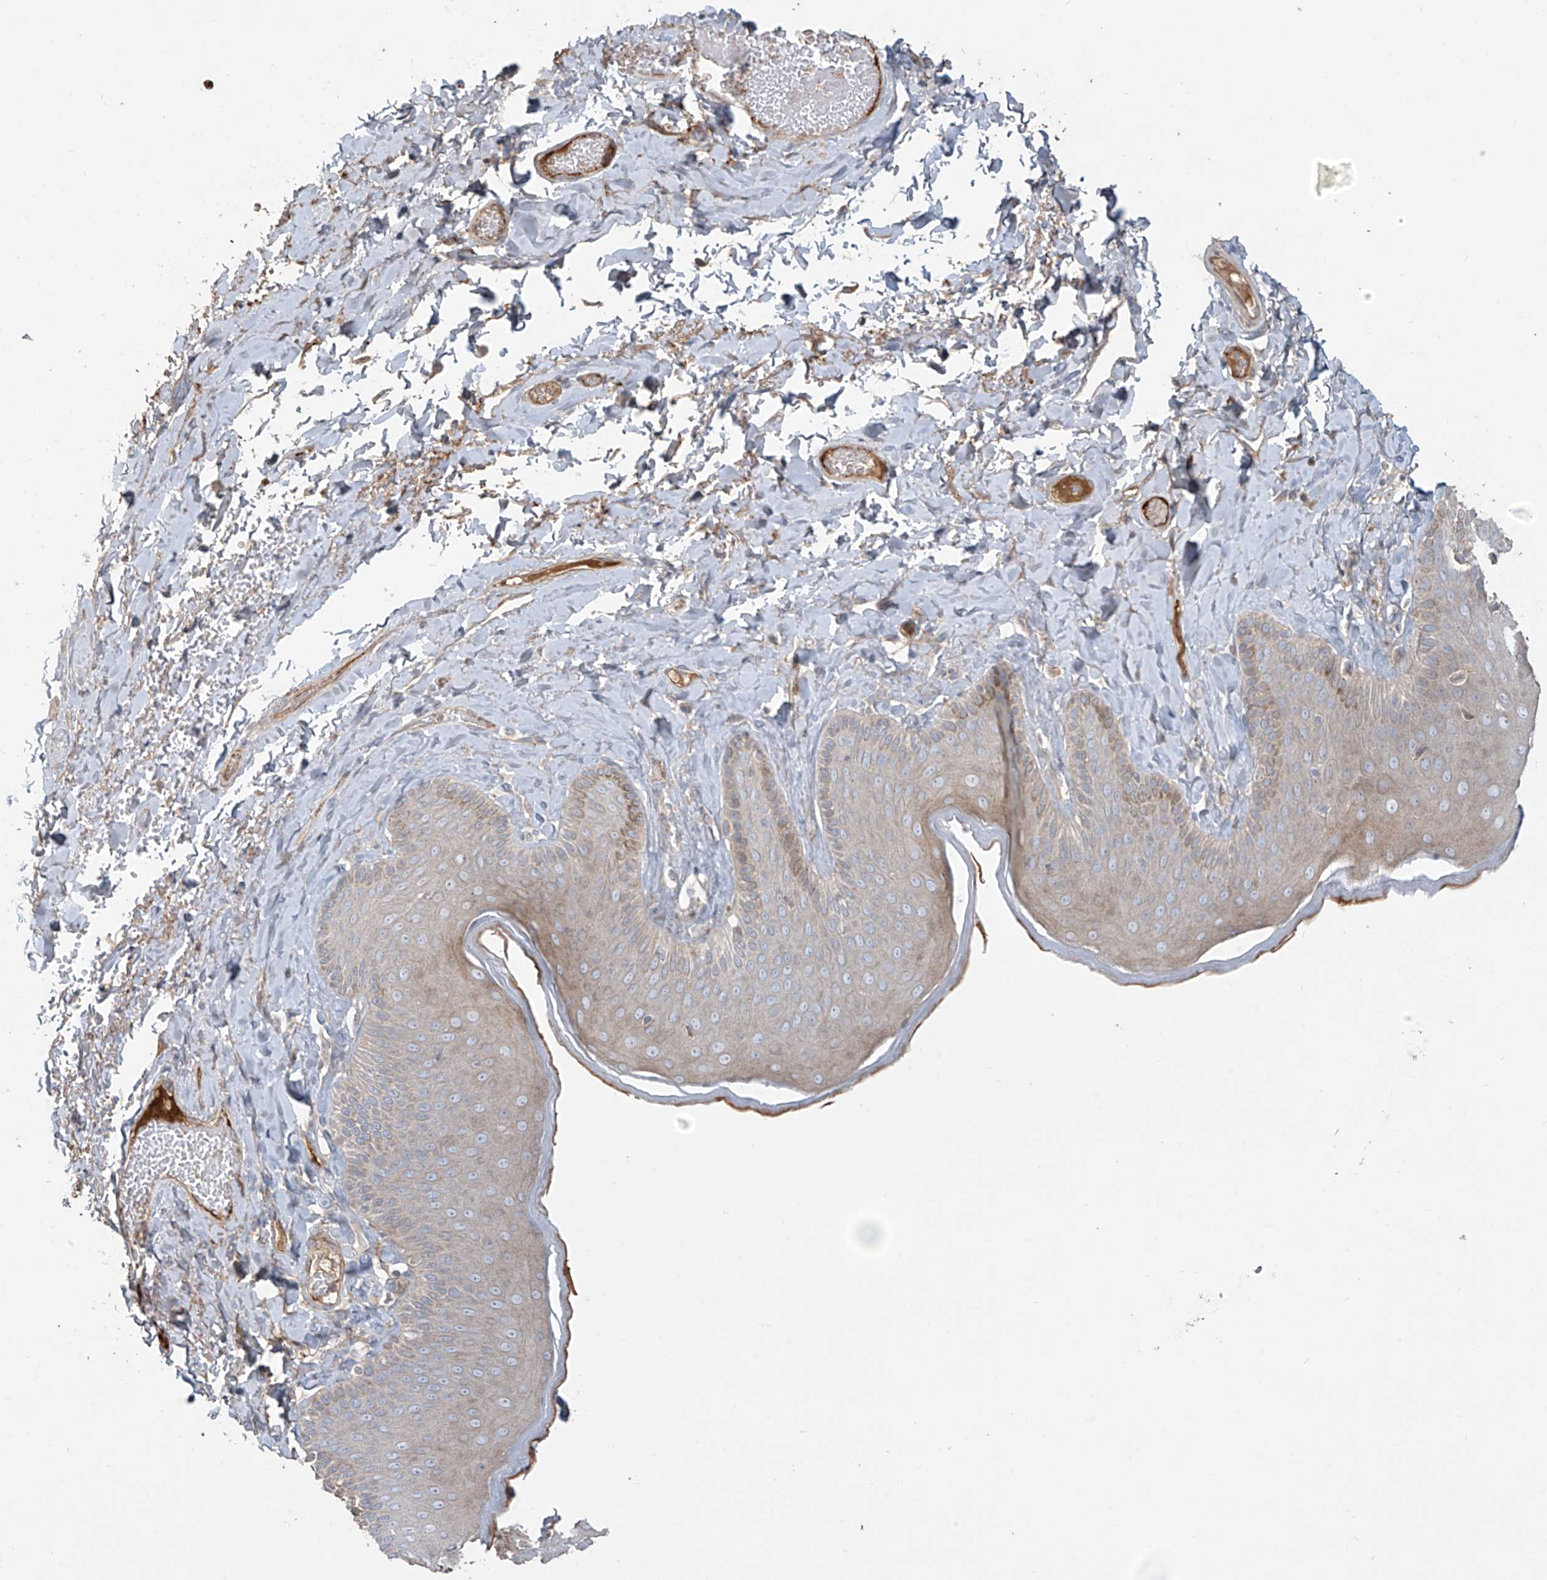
{"staining": {"intensity": "moderate", "quantity": "25%-75%", "location": "cytoplasmic/membranous"}, "tissue": "skin", "cell_type": "Epidermal cells", "image_type": "normal", "snomed": [{"axis": "morphology", "description": "Normal tissue, NOS"}, {"axis": "topography", "description": "Anal"}], "caption": "Normal skin demonstrates moderate cytoplasmic/membranous staining in approximately 25%-75% of epidermal cells.", "gene": "ABTB1", "patient": {"sex": "male", "age": 69}}